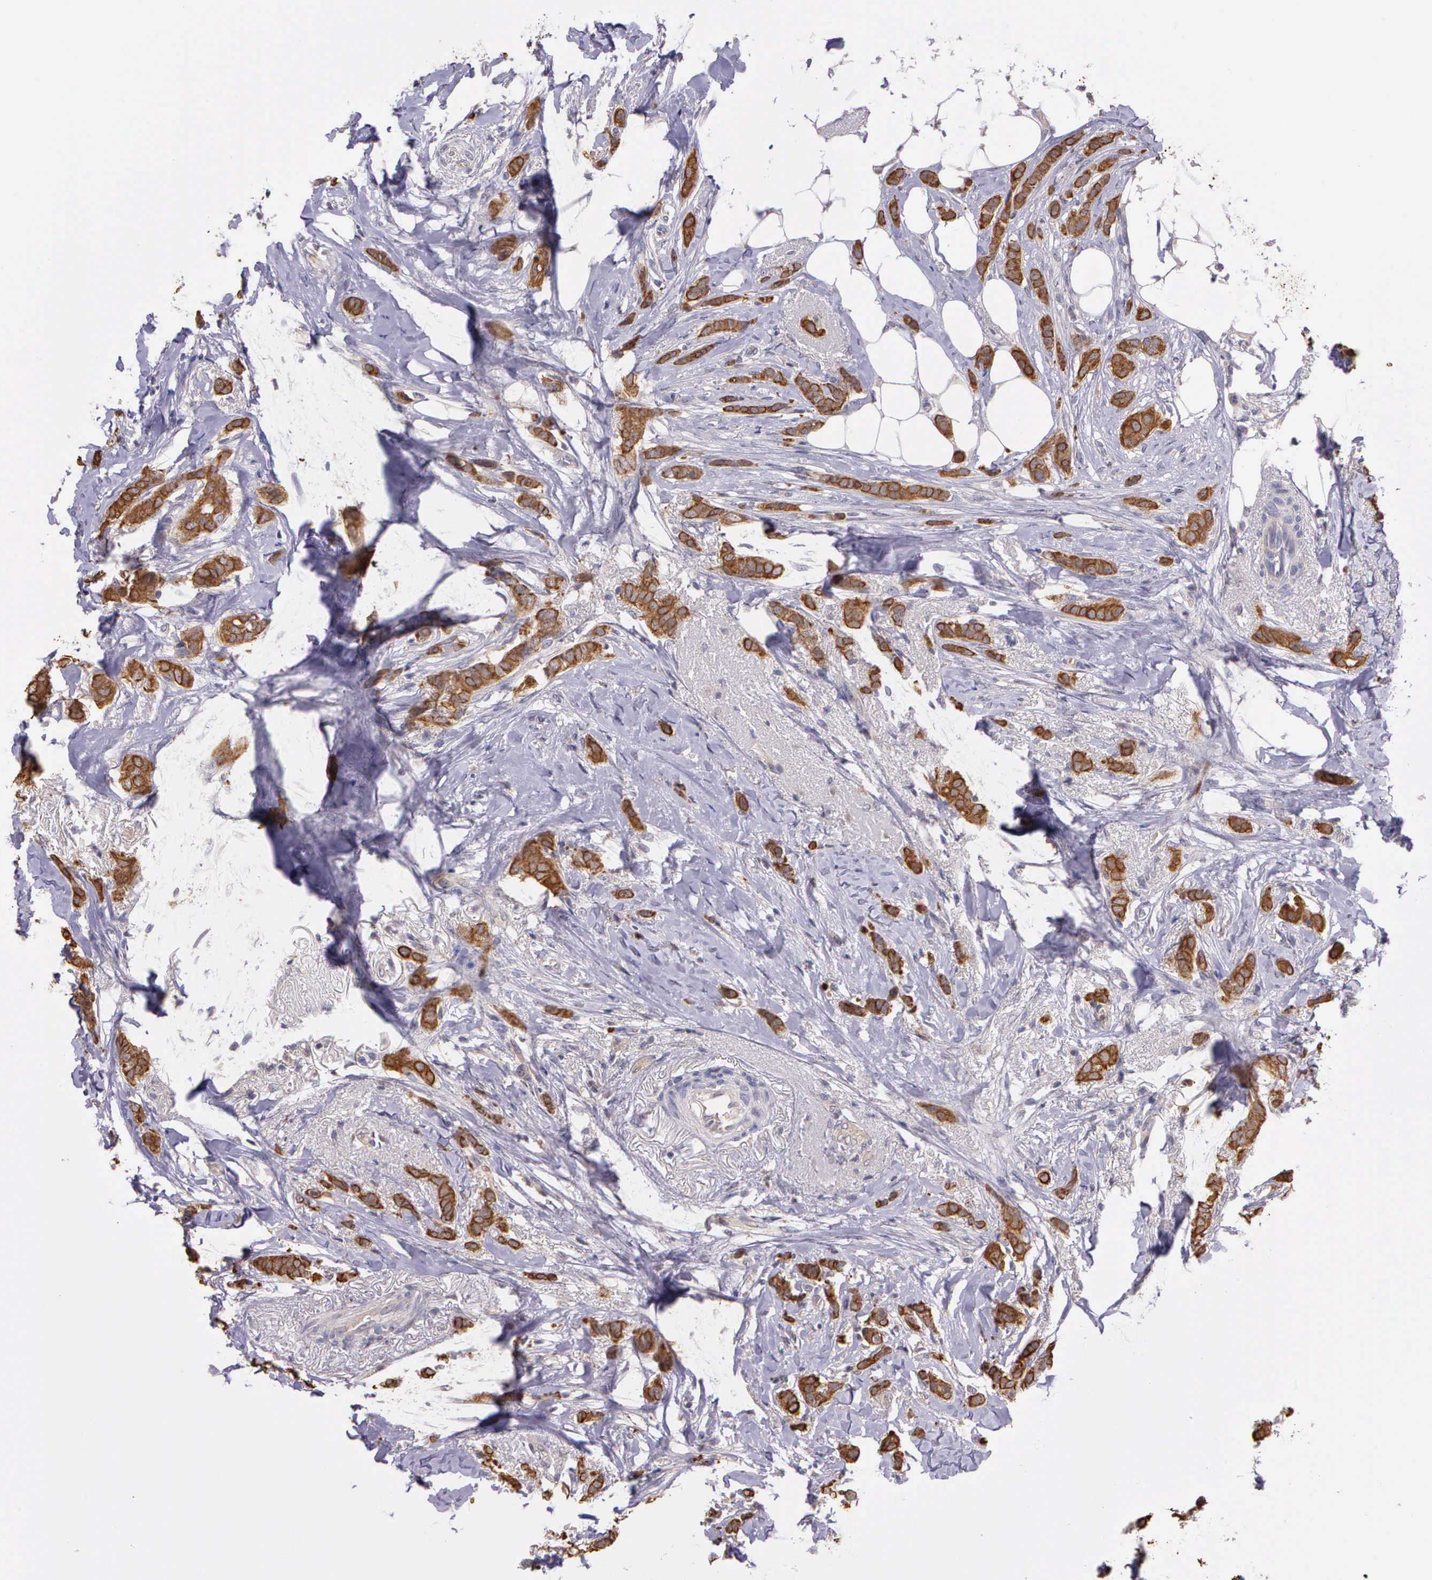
{"staining": {"intensity": "moderate", "quantity": ">75%", "location": "cytoplasmic/membranous"}, "tissue": "breast cancer", "cell_type": "Tumor cells", "image_type": "cancer", "snomed": [{"axis": "morphology", "description": "Lobular carcinoma"}, {"axis": "topography", "description": "Breast"}], "caption": "A histopathology image of breast cancer stained for a protein exhibits moderate cytoplasmic/membranous brown staining in tumor cells.", "gene": "IGBP1", "patient": {"sex": "female", "age": 55}}